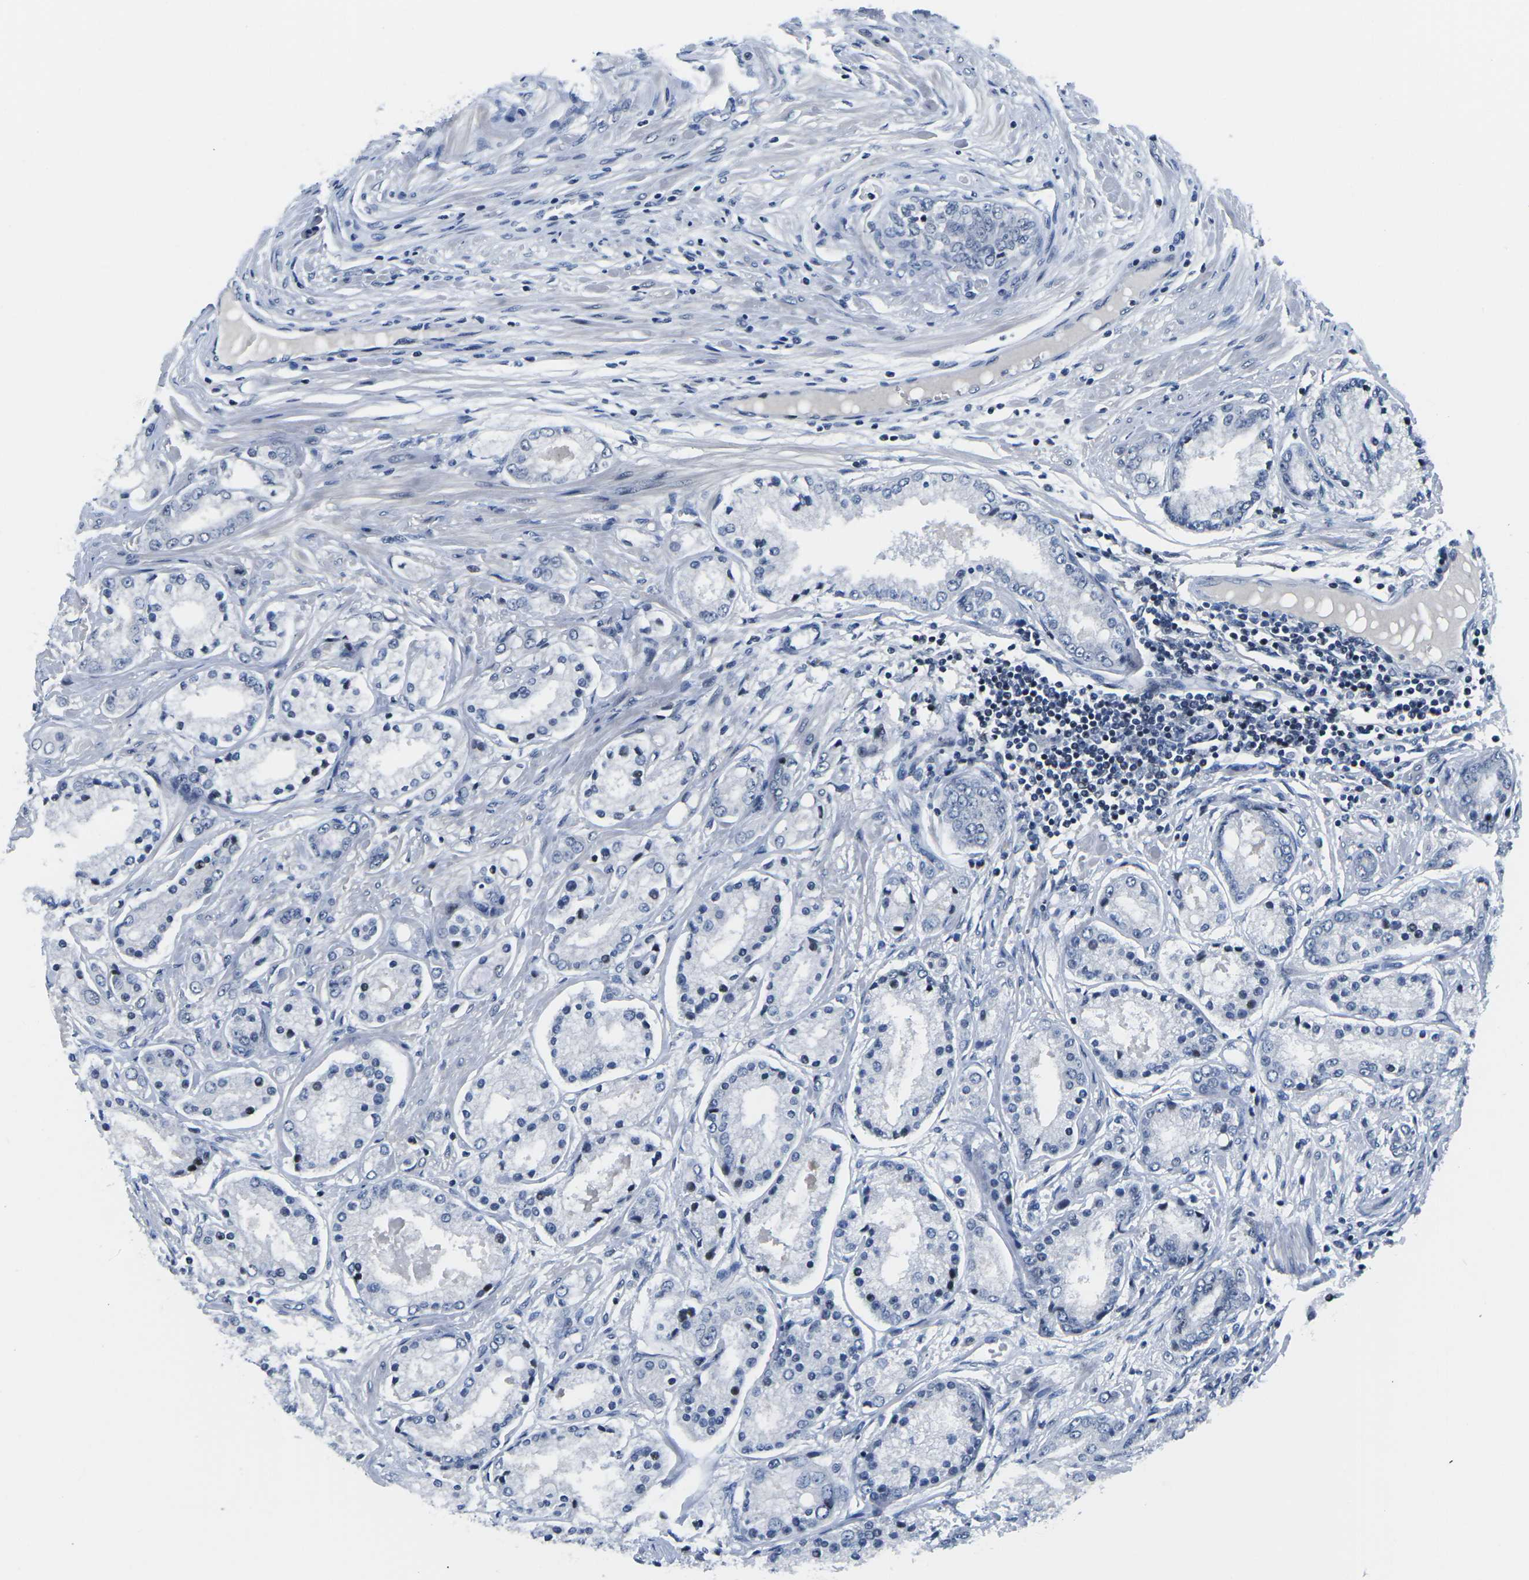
{"staining": {"intensity": "negative", "quantity": "none", "location": "none"}, "tissue": "prostate cancer", "cell_type": "Tumor cells", "image_type": "cancer", "snomed": [{"axis": "morphology", "description": "Adenocarcinoma, High grade"}, {"axis": "topography", "description": "Prostate"}], "caption": "DAB immunohistochemical staining of human prostate cancer (adenocarcinoma (high-grade)) shows no significant expression in tumor cells. The staining is performed using DAB brown chromogen with nuclei counter-stained in using hematoxylin.", "gene": "PRPF8", "patient": {"sex": "male", "age": 59}}